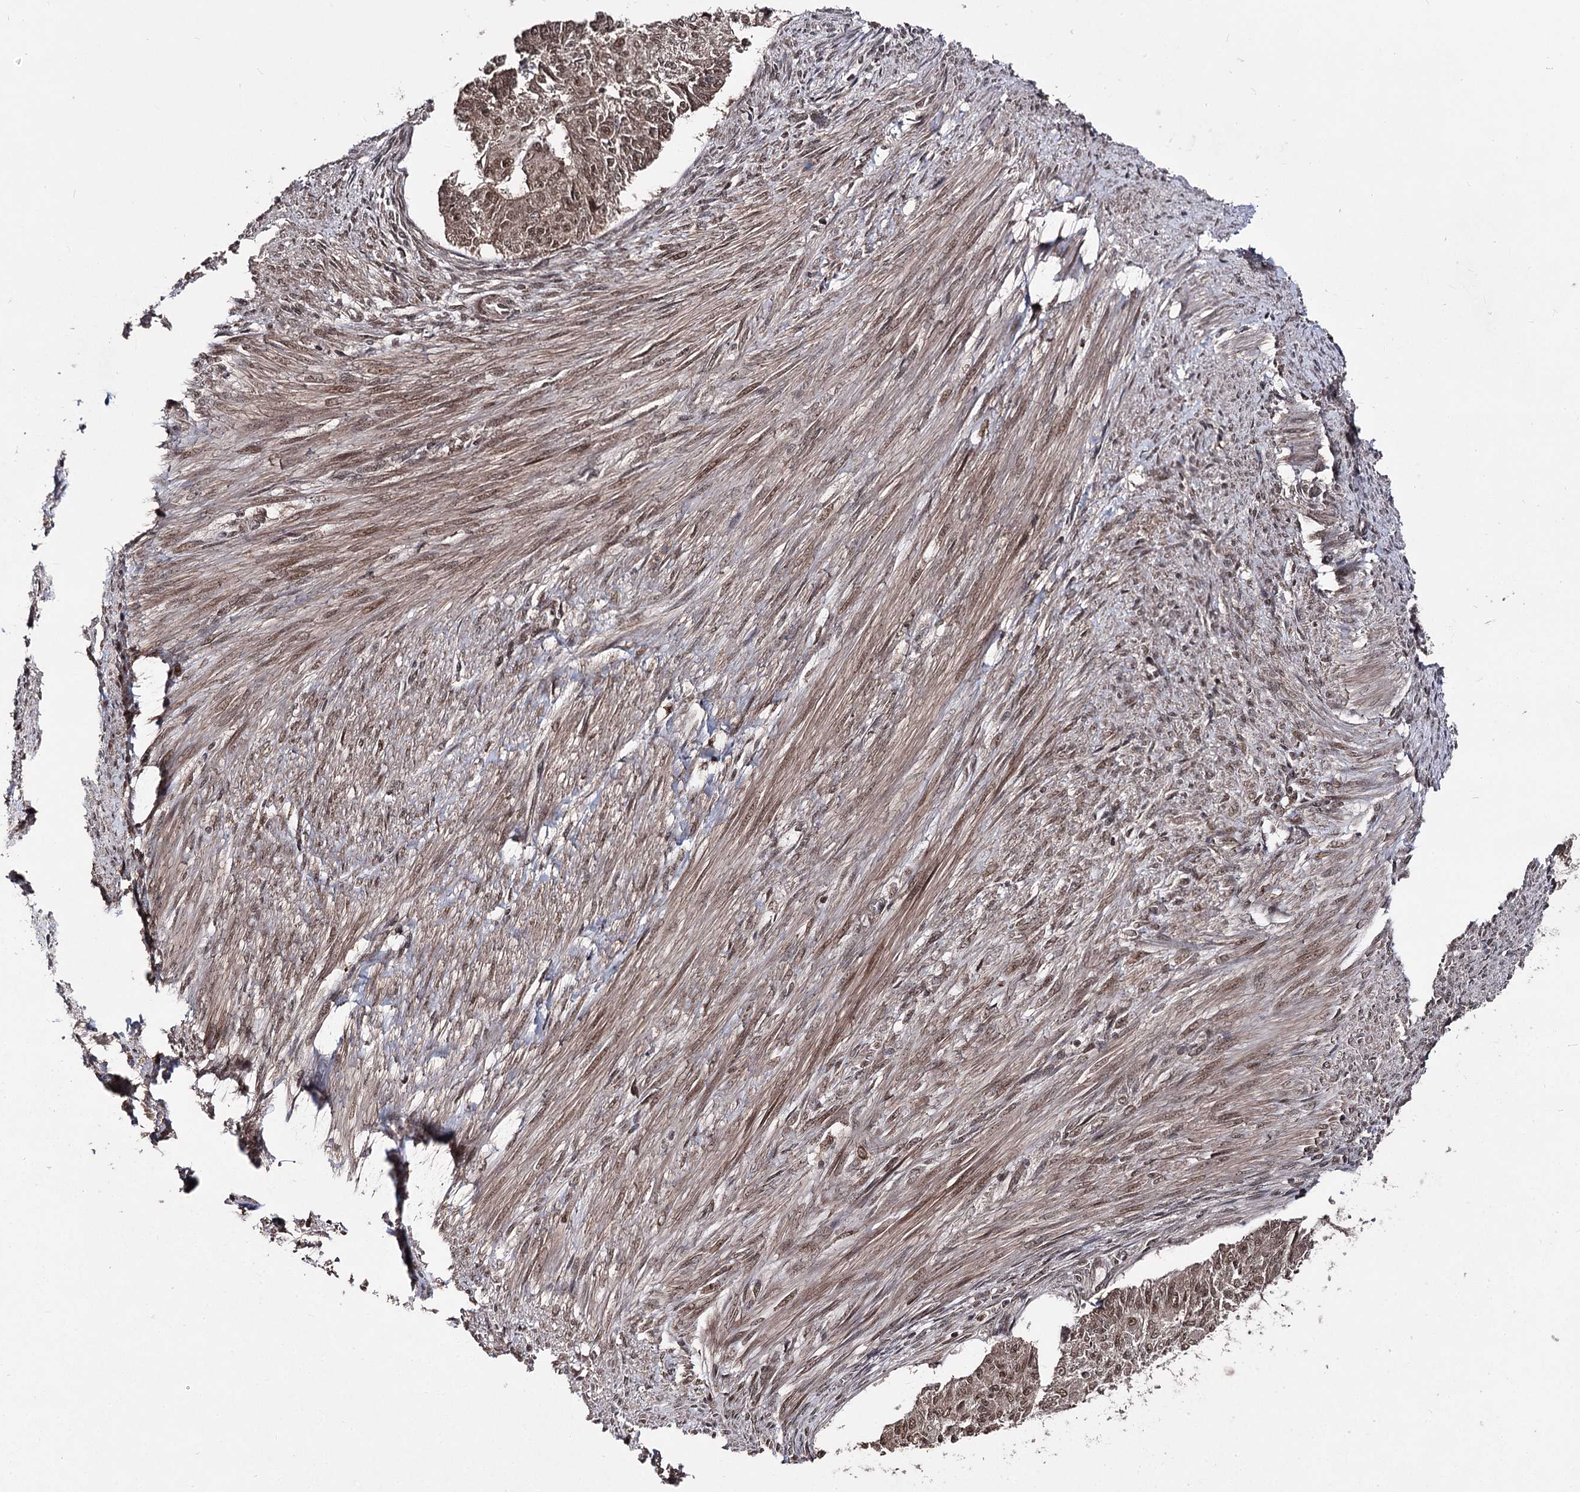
{"staining": {"intensity": "moderate", "quantity": ">75%", "location": "cytoplasmic/membranous,nuclear"}, "tissue": "endometrial cancer", "cell_type": "Tumor cells", "image_type": "cancer", "snomed": [{"axis": "morphology", "description": "Adenocarcinoma, NOS"}, {"axis": "topography", "description": "Endometrium"}], "caption": "This image displays adenocarcinoma (endometrial) stained with IHC to label a protein in brown. The cytoplasmic/membranous and nuclear of tumor cells show moderate positivity for the protein. Nuclei are counter-stained blue.", "gene": "FAM53B", "patient": {"sex": "female", "age": 32}}